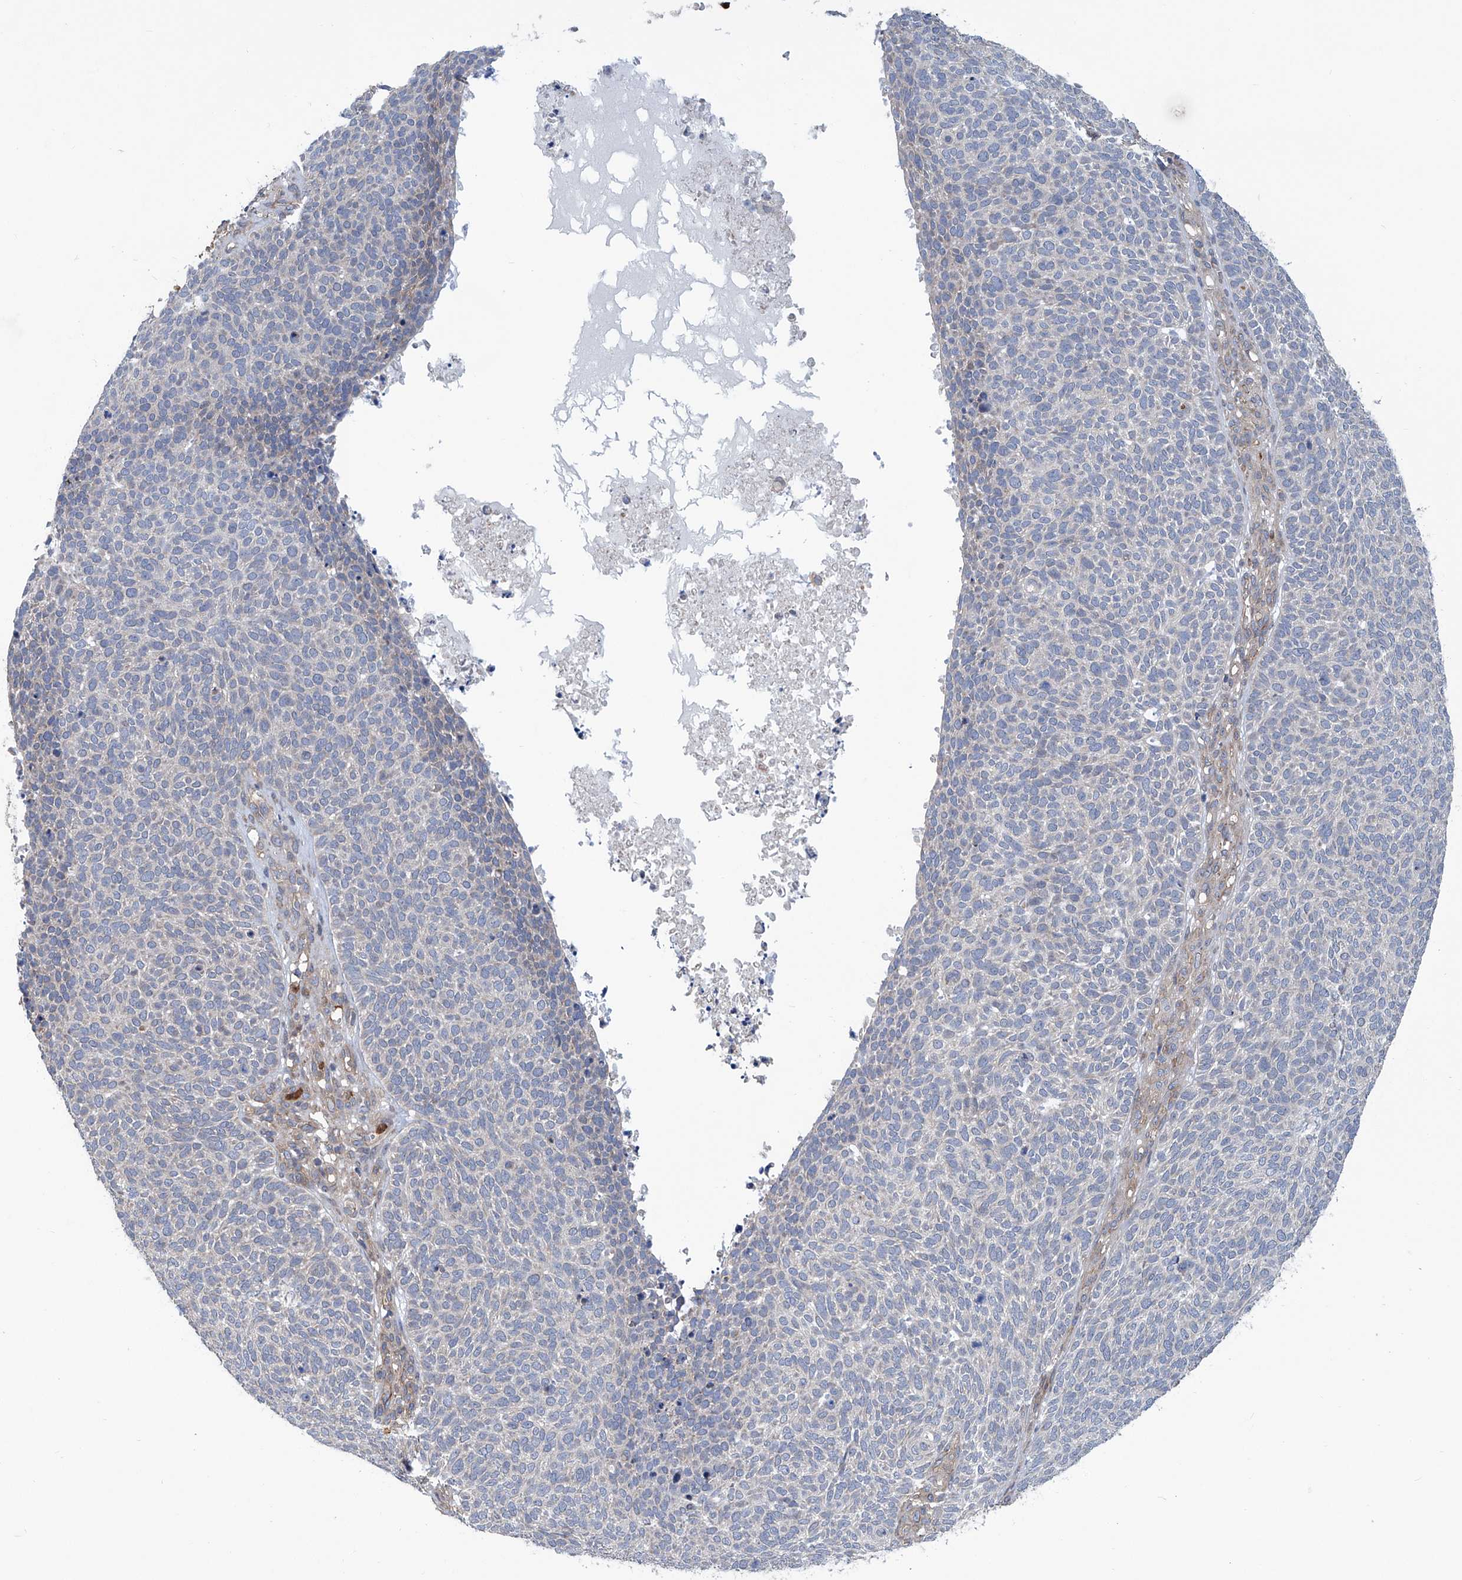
{"staining": {"intensity": "negative", "quantity": "none", "location": "none"}, "tissue": "skin cancer", "cell_type": "Tumor cells", "image_type": "cancer", "snomed": [{"axis": "morphology", "description": "Squamous cell carcinoma, NOS"}, {"axis": "topography", "description": "Skin"}], "caption": "Immunohistochemistry of skin cancer (squamous cell carcinoma) demonstrates no positivity in tumor cells.", "gene": "EIF2D", "patient": {"sex": "female", "age": 90}}